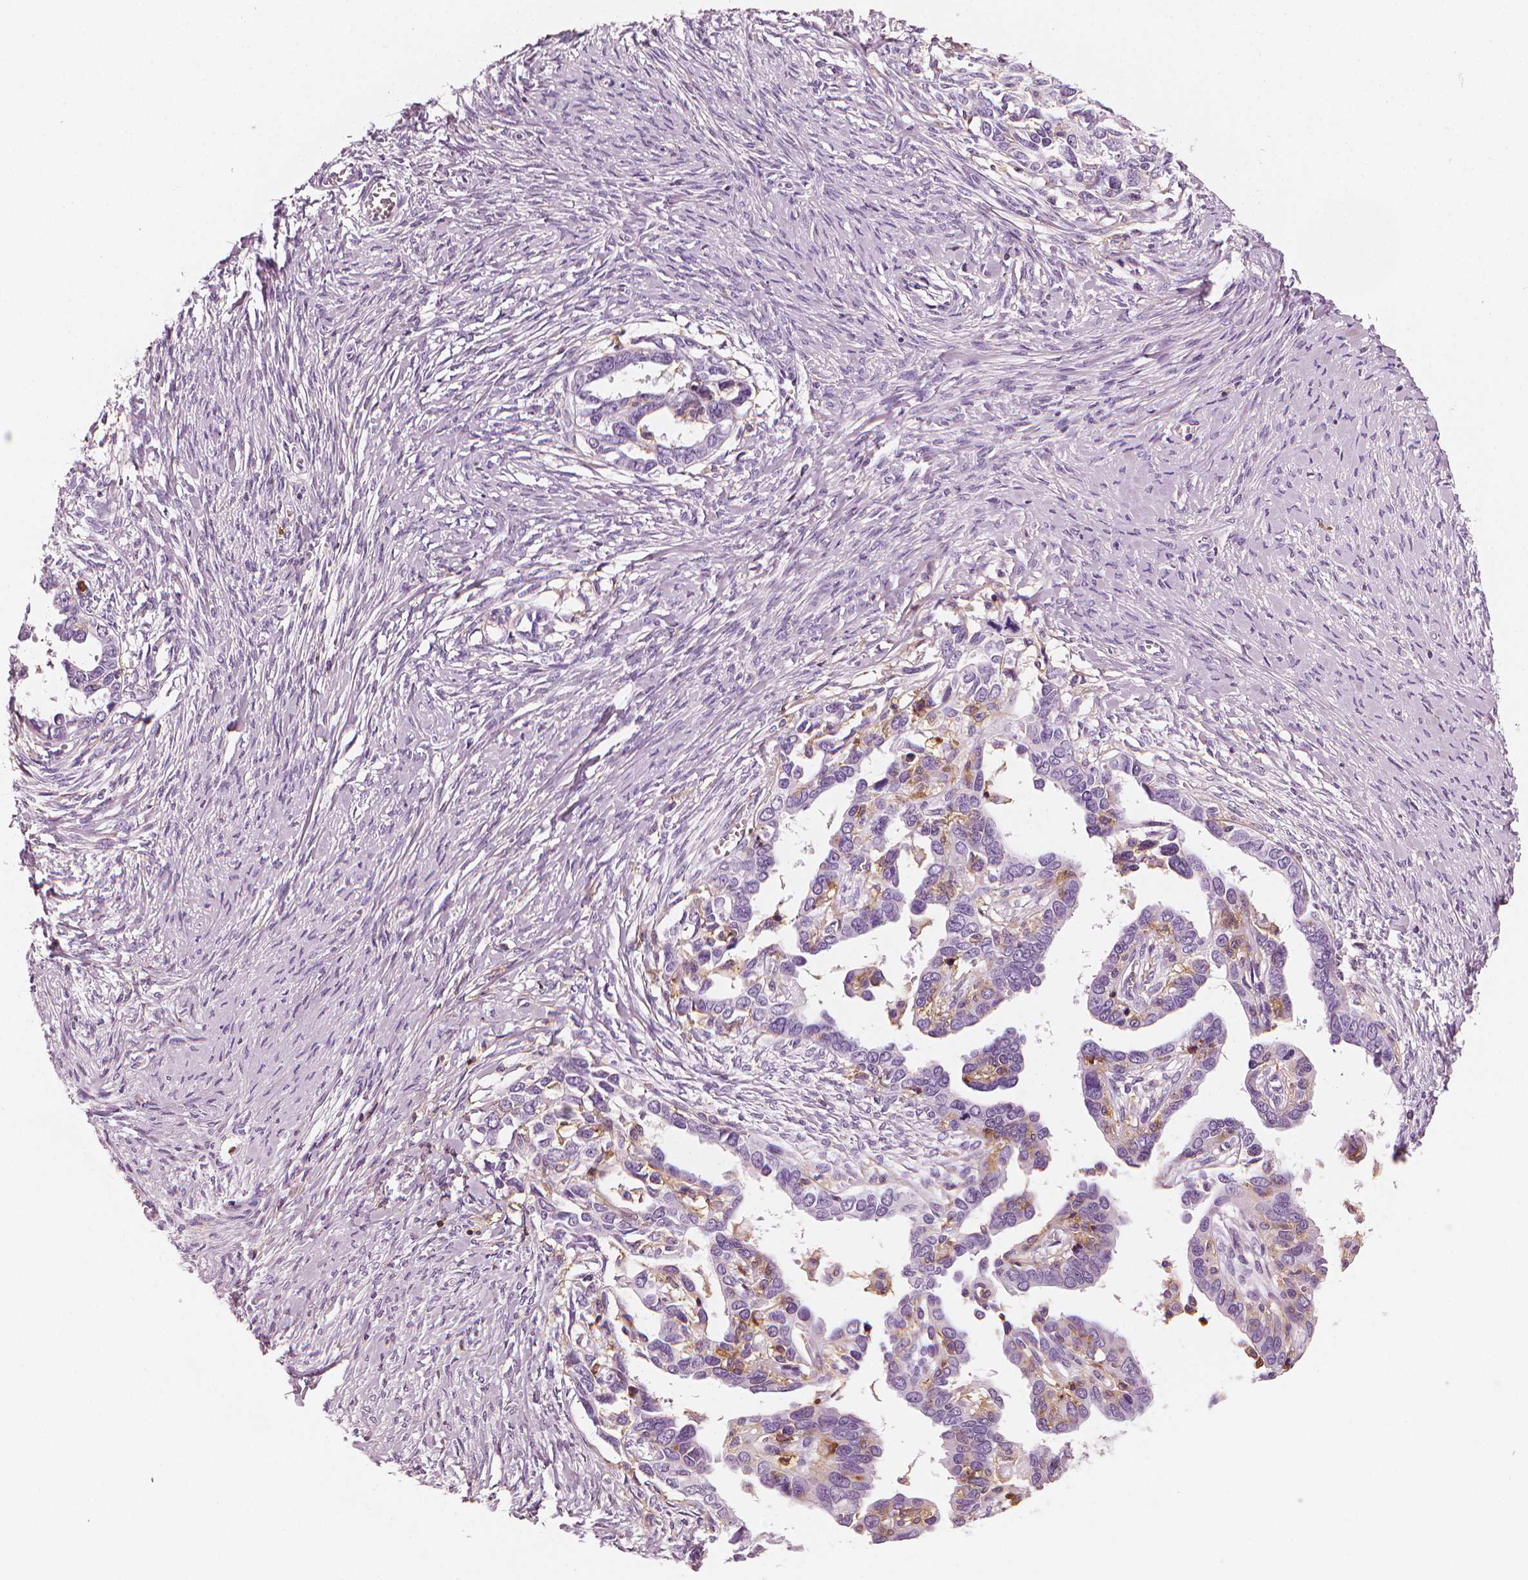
{"staining": {"intensity": "negative", "quantity": "none", "location": "none"}, "tissue": "ovarian cancer", "cell_type": "Tumor cells", "image_type": "cancer", "snomed": [{"axis": "morphology", "description": "Cystadenocarcinoma, serous, NOS"}, {"axis": "topography", "description": "Ovary"}], "caption": "Human serous cystadenocarcinoma (ovarian) stained for a protein using IHC shows no positivity in tumor cells.", "gene": "PTPRC", "patient": {"sex": "female", "age": 69}}